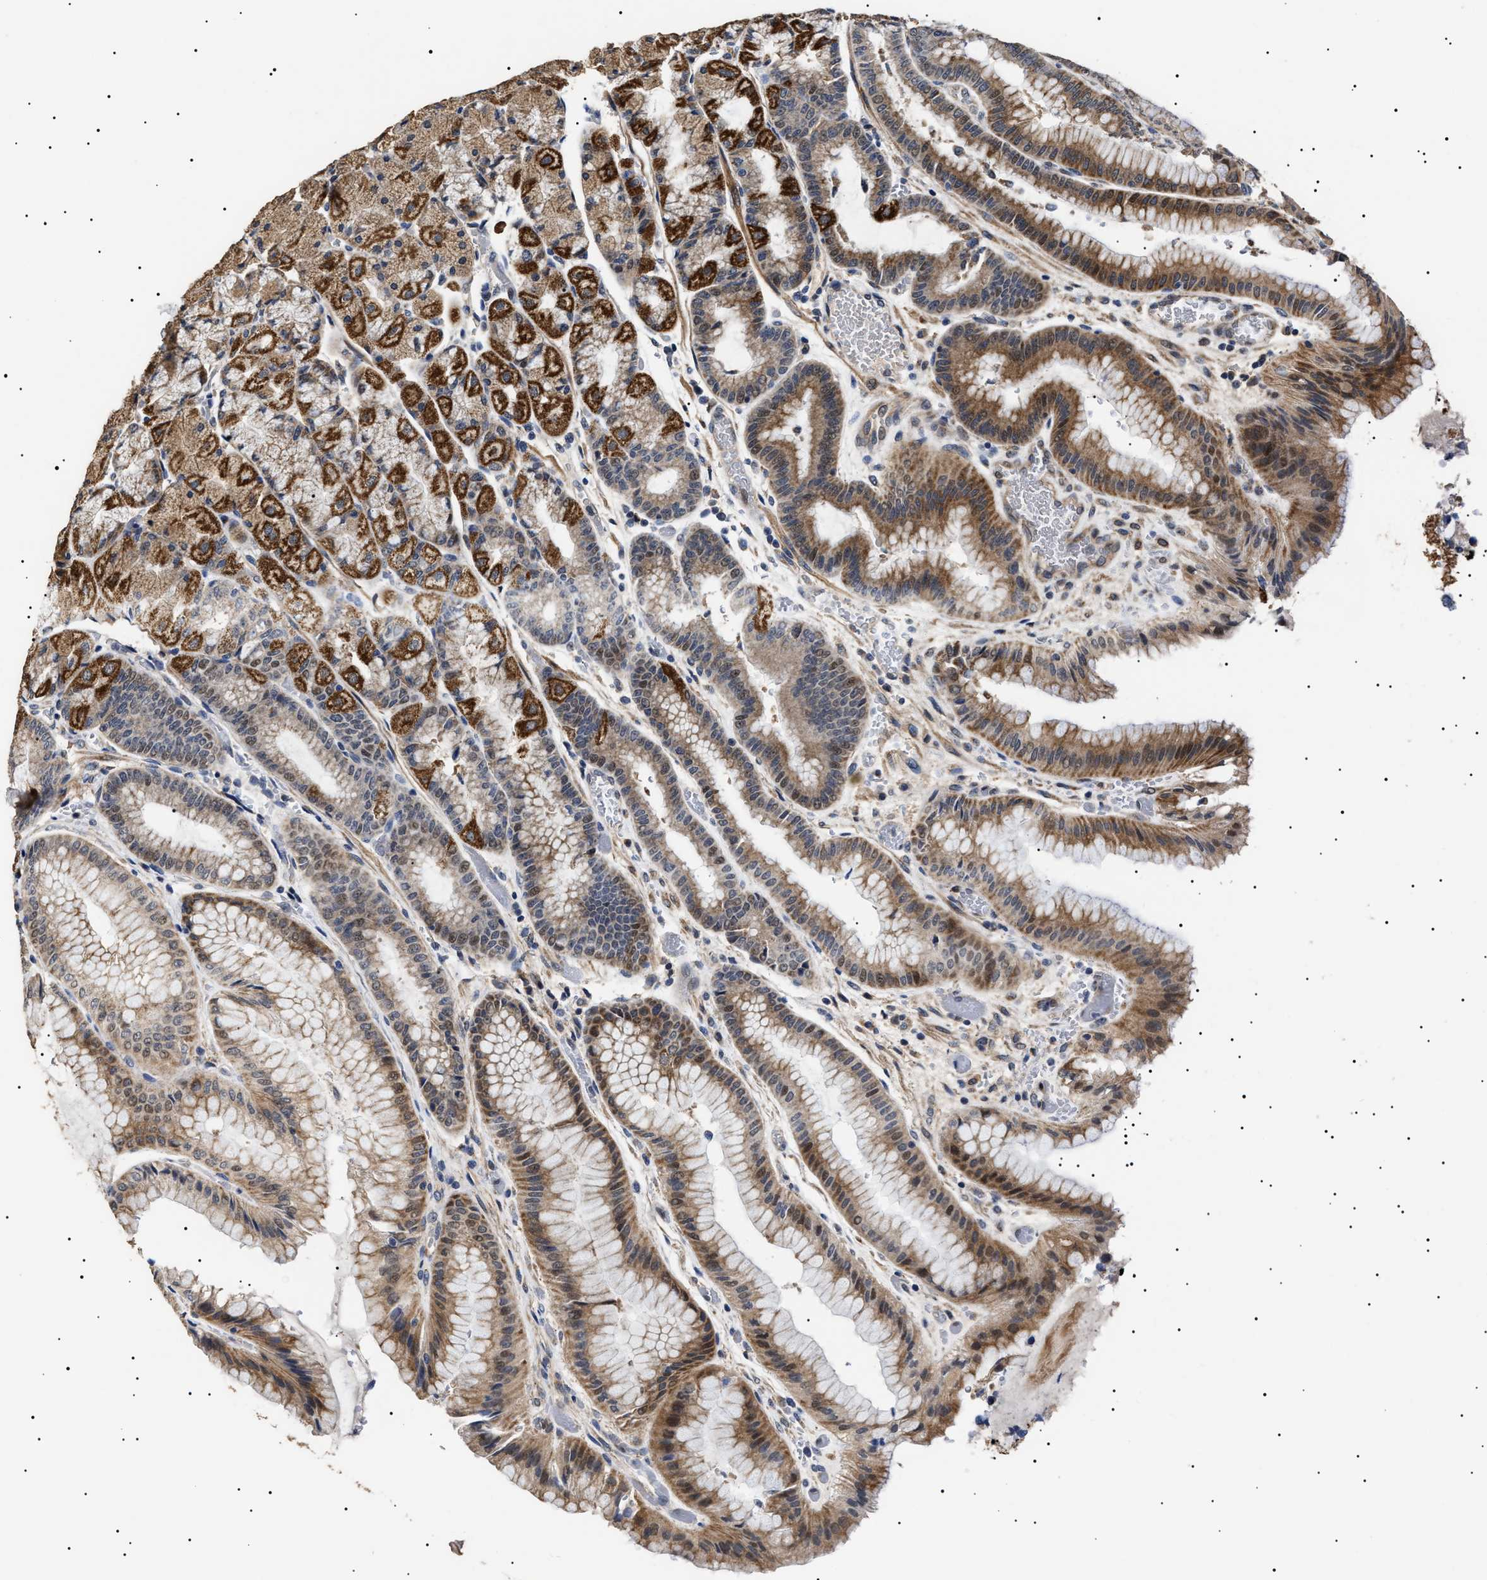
{"staining": {"intensity": "strong", "quantity": ">75%", "location": "cytoplasmic/membranous"}, "tissue": "stomach", "cell_type": "Glandular cells", "image_type": "normal", "snomed": [{"axis": "morphology", "description": "Normal tissue, NOS"}, {"axis": "morphology", "description": "Carcinoid, malignant, NOS"}, {"axis": "topography", "description": "Stomach, upper"}], "caption": "High-power microscopy captured an immunohistochemistry (IHC) photomicrograph of normal stomach, revealing strong cytoplasmic/membranous expression in approximately >75% of glandular cells.", "gene": "RAB34", "patient": {"sex": "male", "age": 39}}